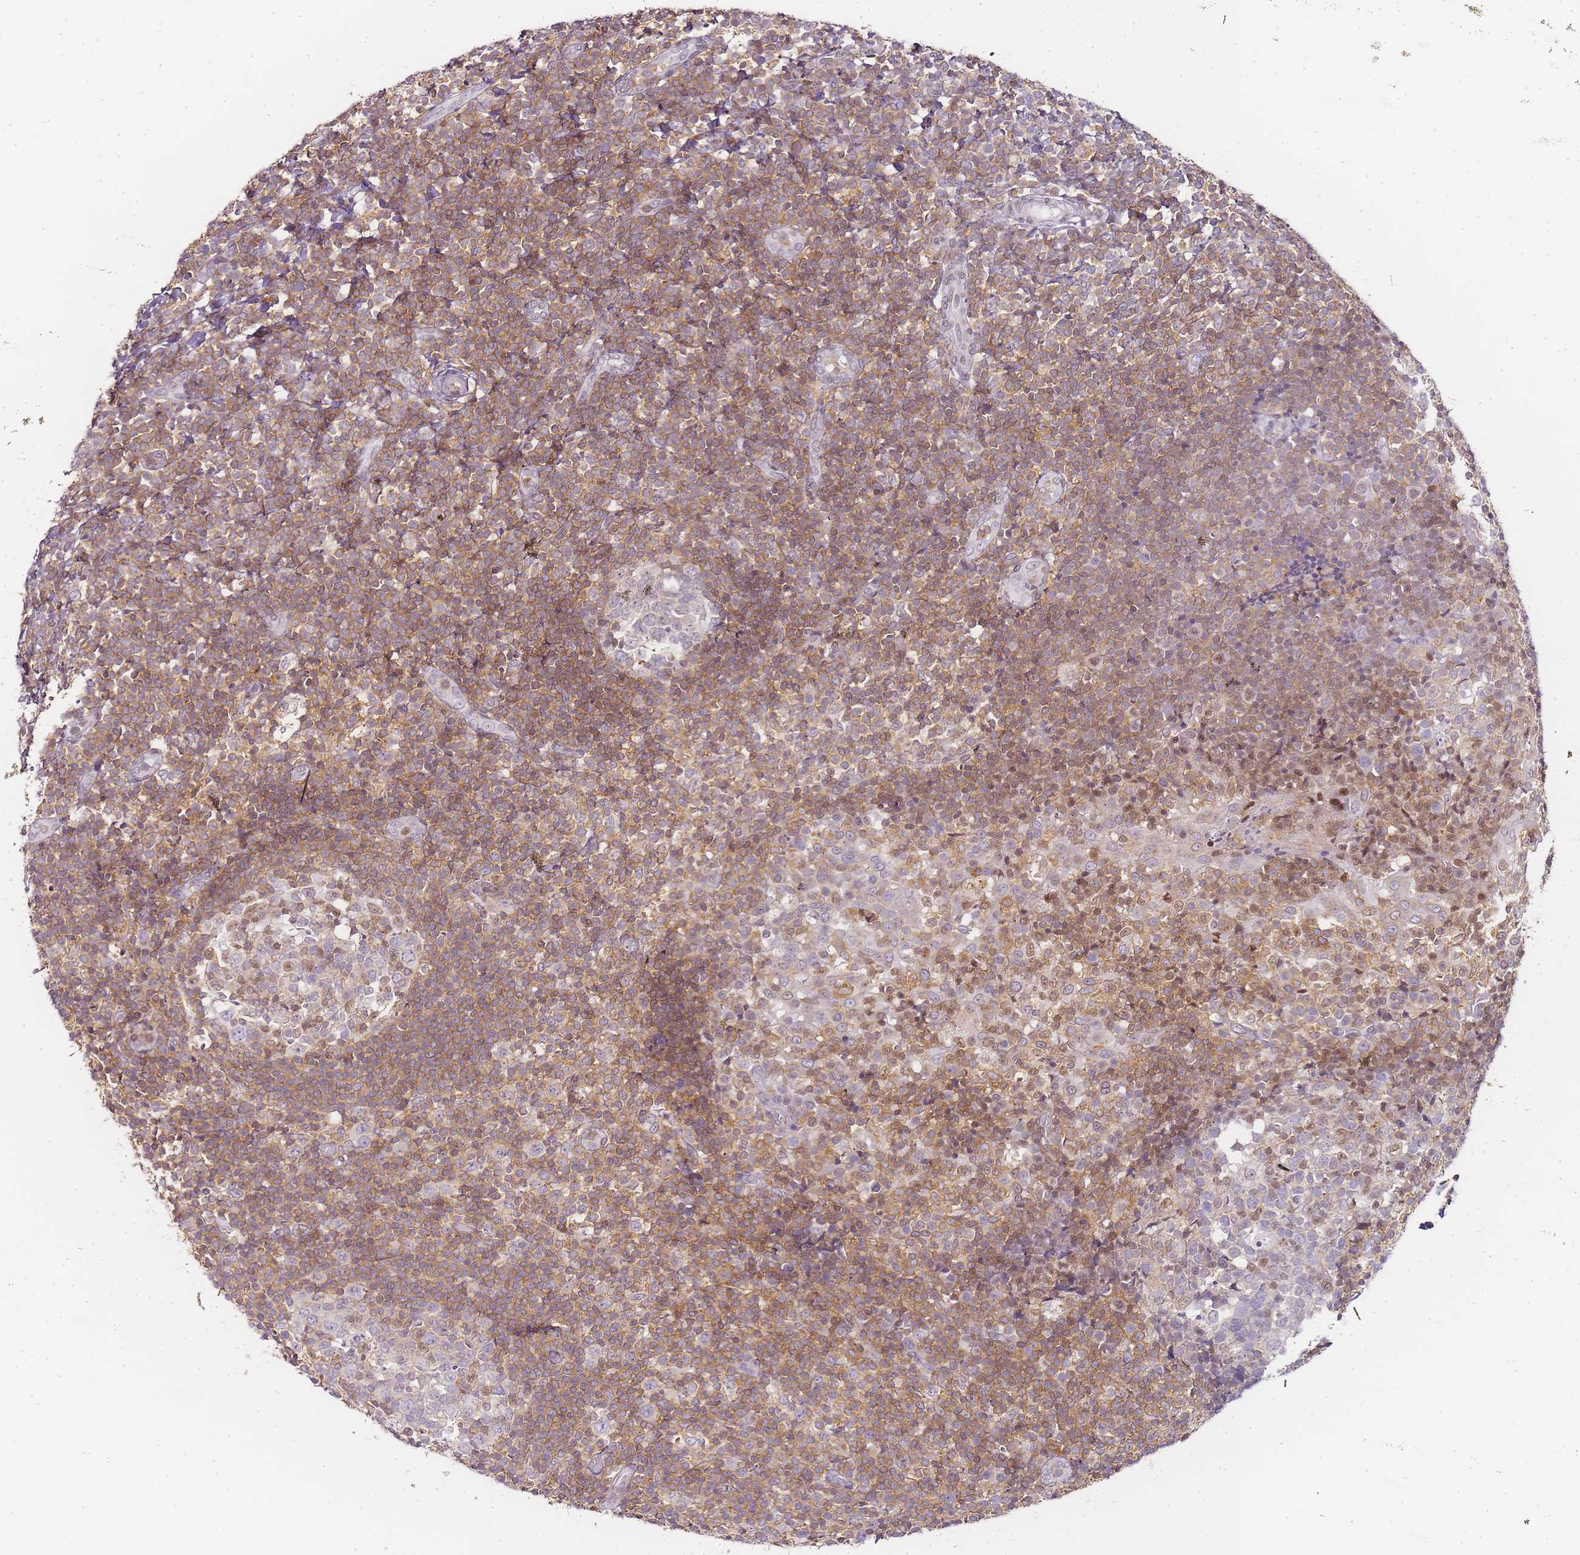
{"staining": {"intensity": "moderate", "quantity": "<25%", "location": "nuclear"}, "tissue": "tonsil", "cell_type": "Germinal center cells", "image_type": "normal", "snomed": [{"axis": "morphology", "description": "Normal tissue, NOS"}, {"axis": "topography", "description": "Tonsil"}], "caption": "Germinal center cells display low levels of moderate nuclear staining in about <25% of cells in unremarkable human tonsil. The protein is shown in brown color, while the nuclei are stained blue.", "gene": "JAKMIP1", "patient": {"sex": "female", "age": 19}}